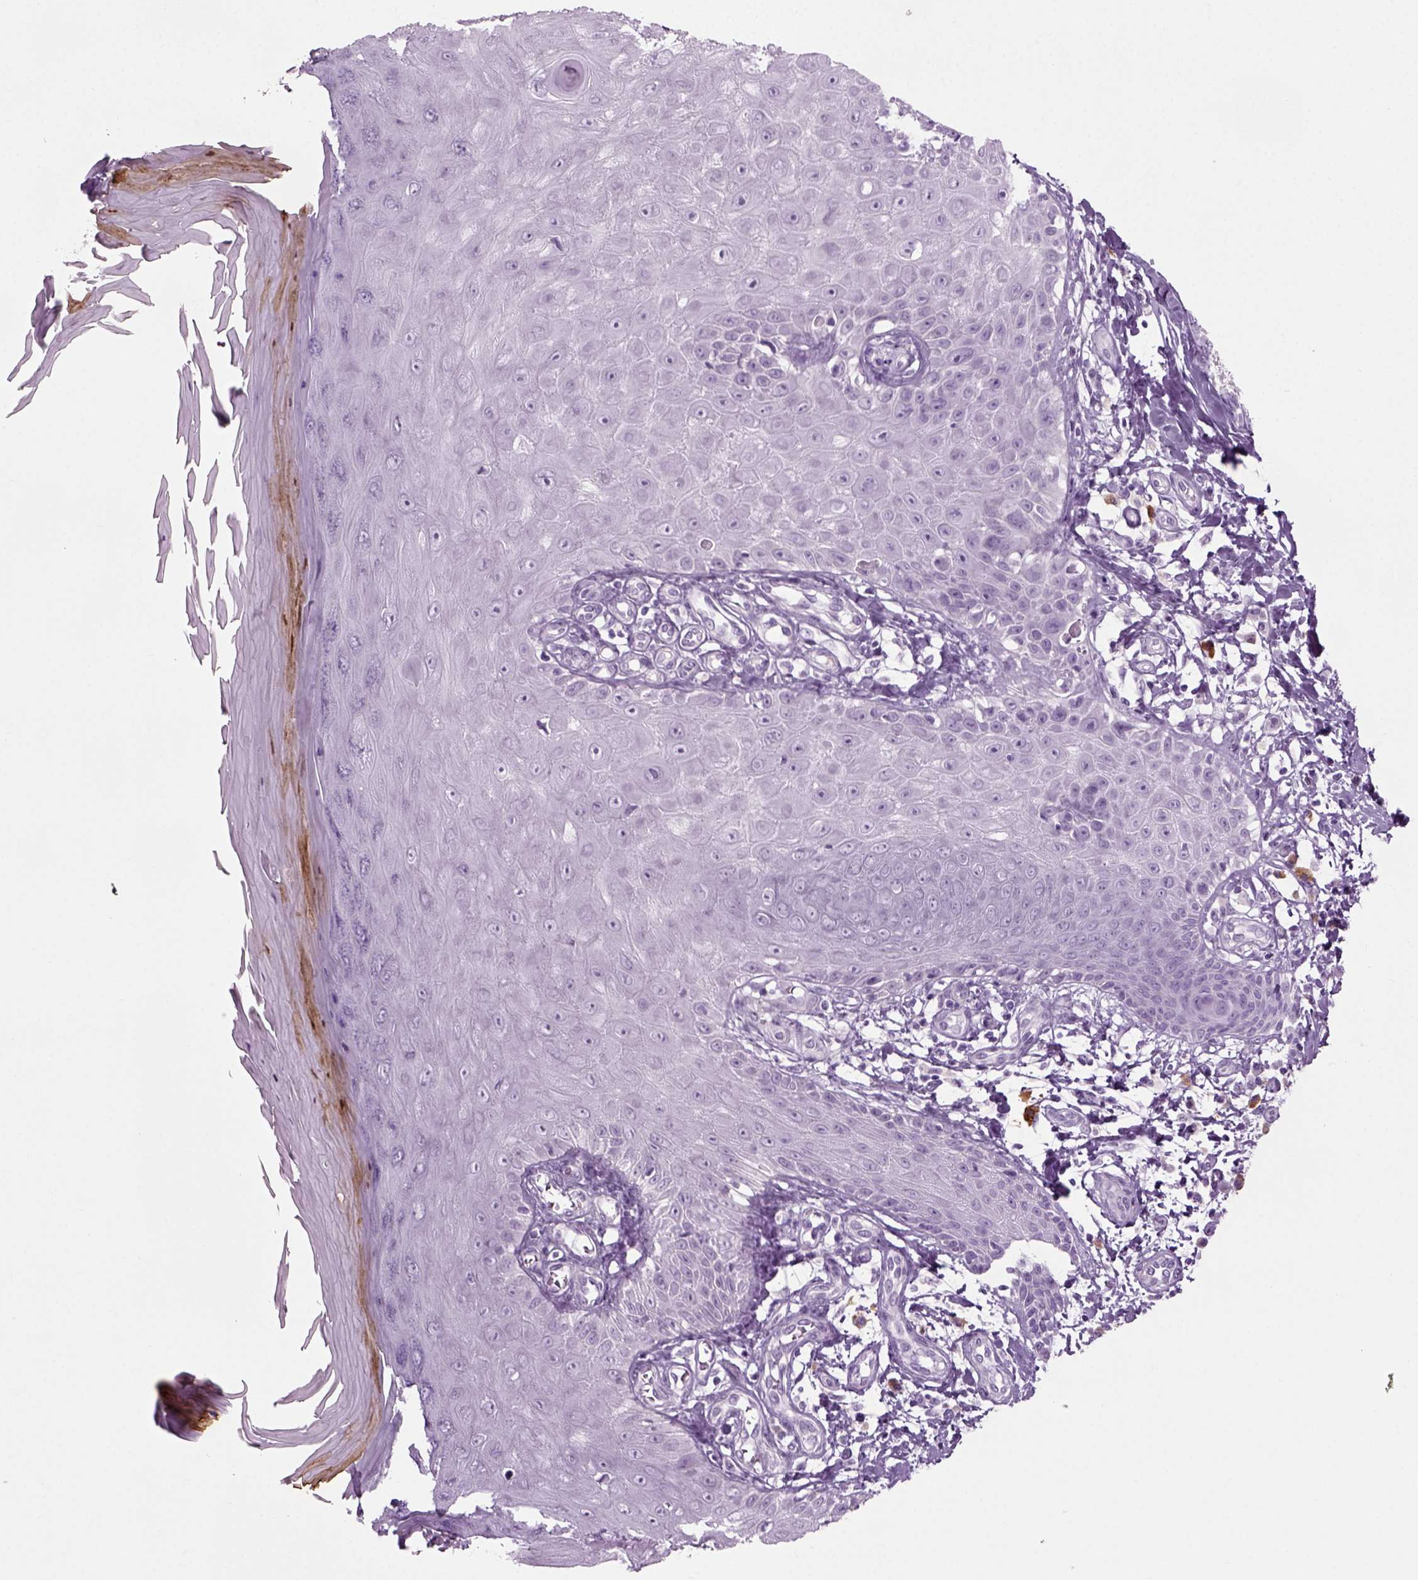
{"staining": {"intensity": "negative", "quantity": "none", "location": "none"}, "tissue": "skin", "cell_type": "Fibroblasts", "image_type": "normal", "snomed": [{"axis": "morphology", "description": "Normal tissue, NOS"}, {"axis": "morphology", "description": "Inflammation, NOS"}, {"axis": "morphology", "description": "Fibrosis, NOS"}, {"axis": "topography", "description": "Skin"}], "caption": "Protein analysis of normal skin demonstrates no significant expression in fibroblasts. The staining was performed using DAB (3,3'-diaminobenzidine) to visualize the protein expression in brown, while the nuclei were stained in blue with hematoxylin (Magnification: 20x).", "gene": "PRLH", "patient": {"sex": "male", "age": 71}}